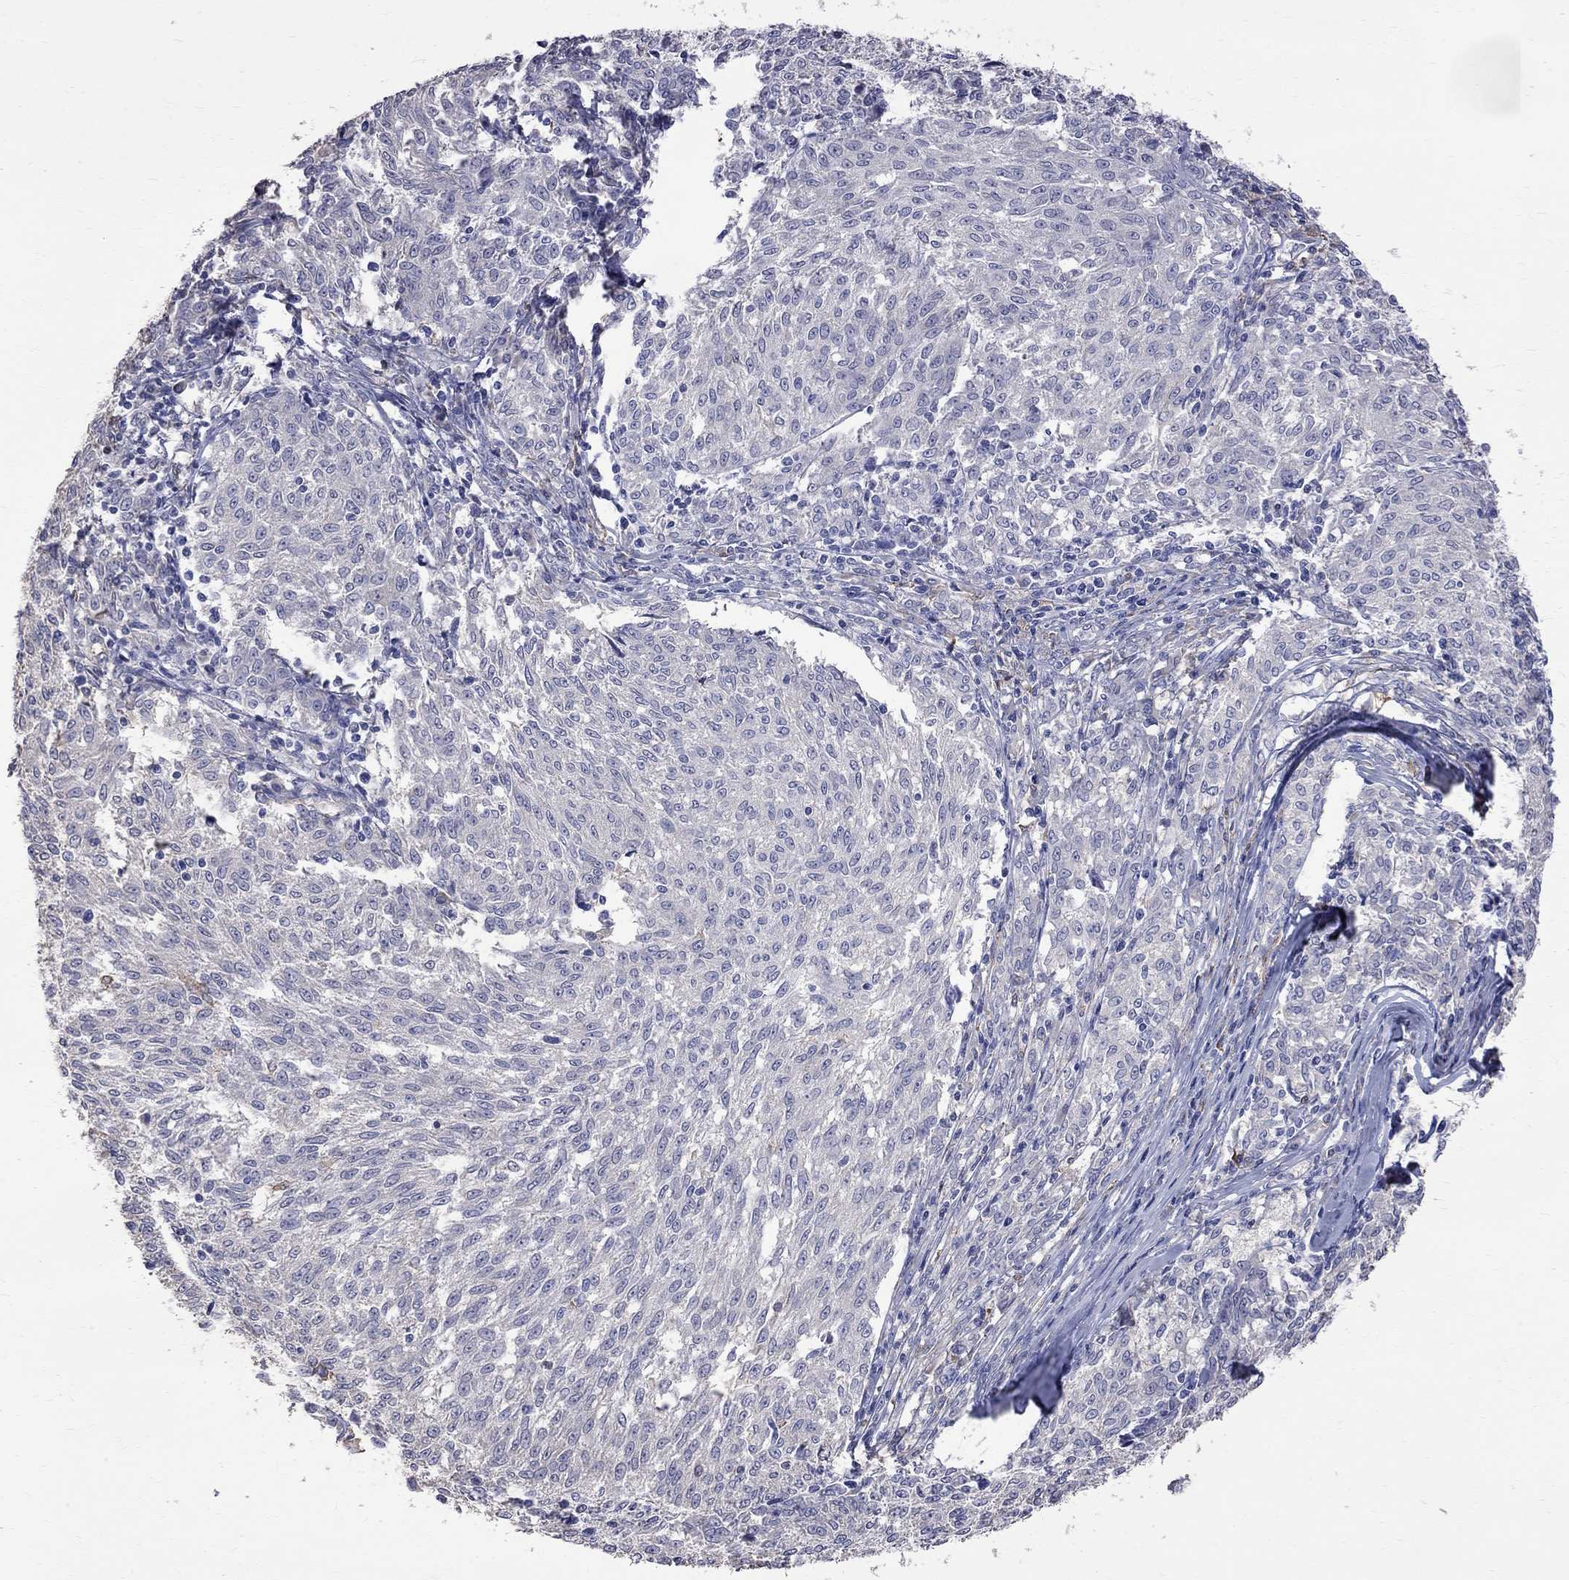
{"staining": {"intensity": "negative", "quantity": "none", "location": "none"}, "tissue": "melanoma", "cell_type": "Tumor cells", "image_type": "cancer", "snomed": [{"axis": "morphology", "description": "Malignant melanoma, NOS"}, {"axis": "topography", "description": "Skin"}], "caption": "Tumor cells are negative for protein expression in human melanoma.", "gene": "CKAP2", "patient": {"sex": "female", "age": 72}}